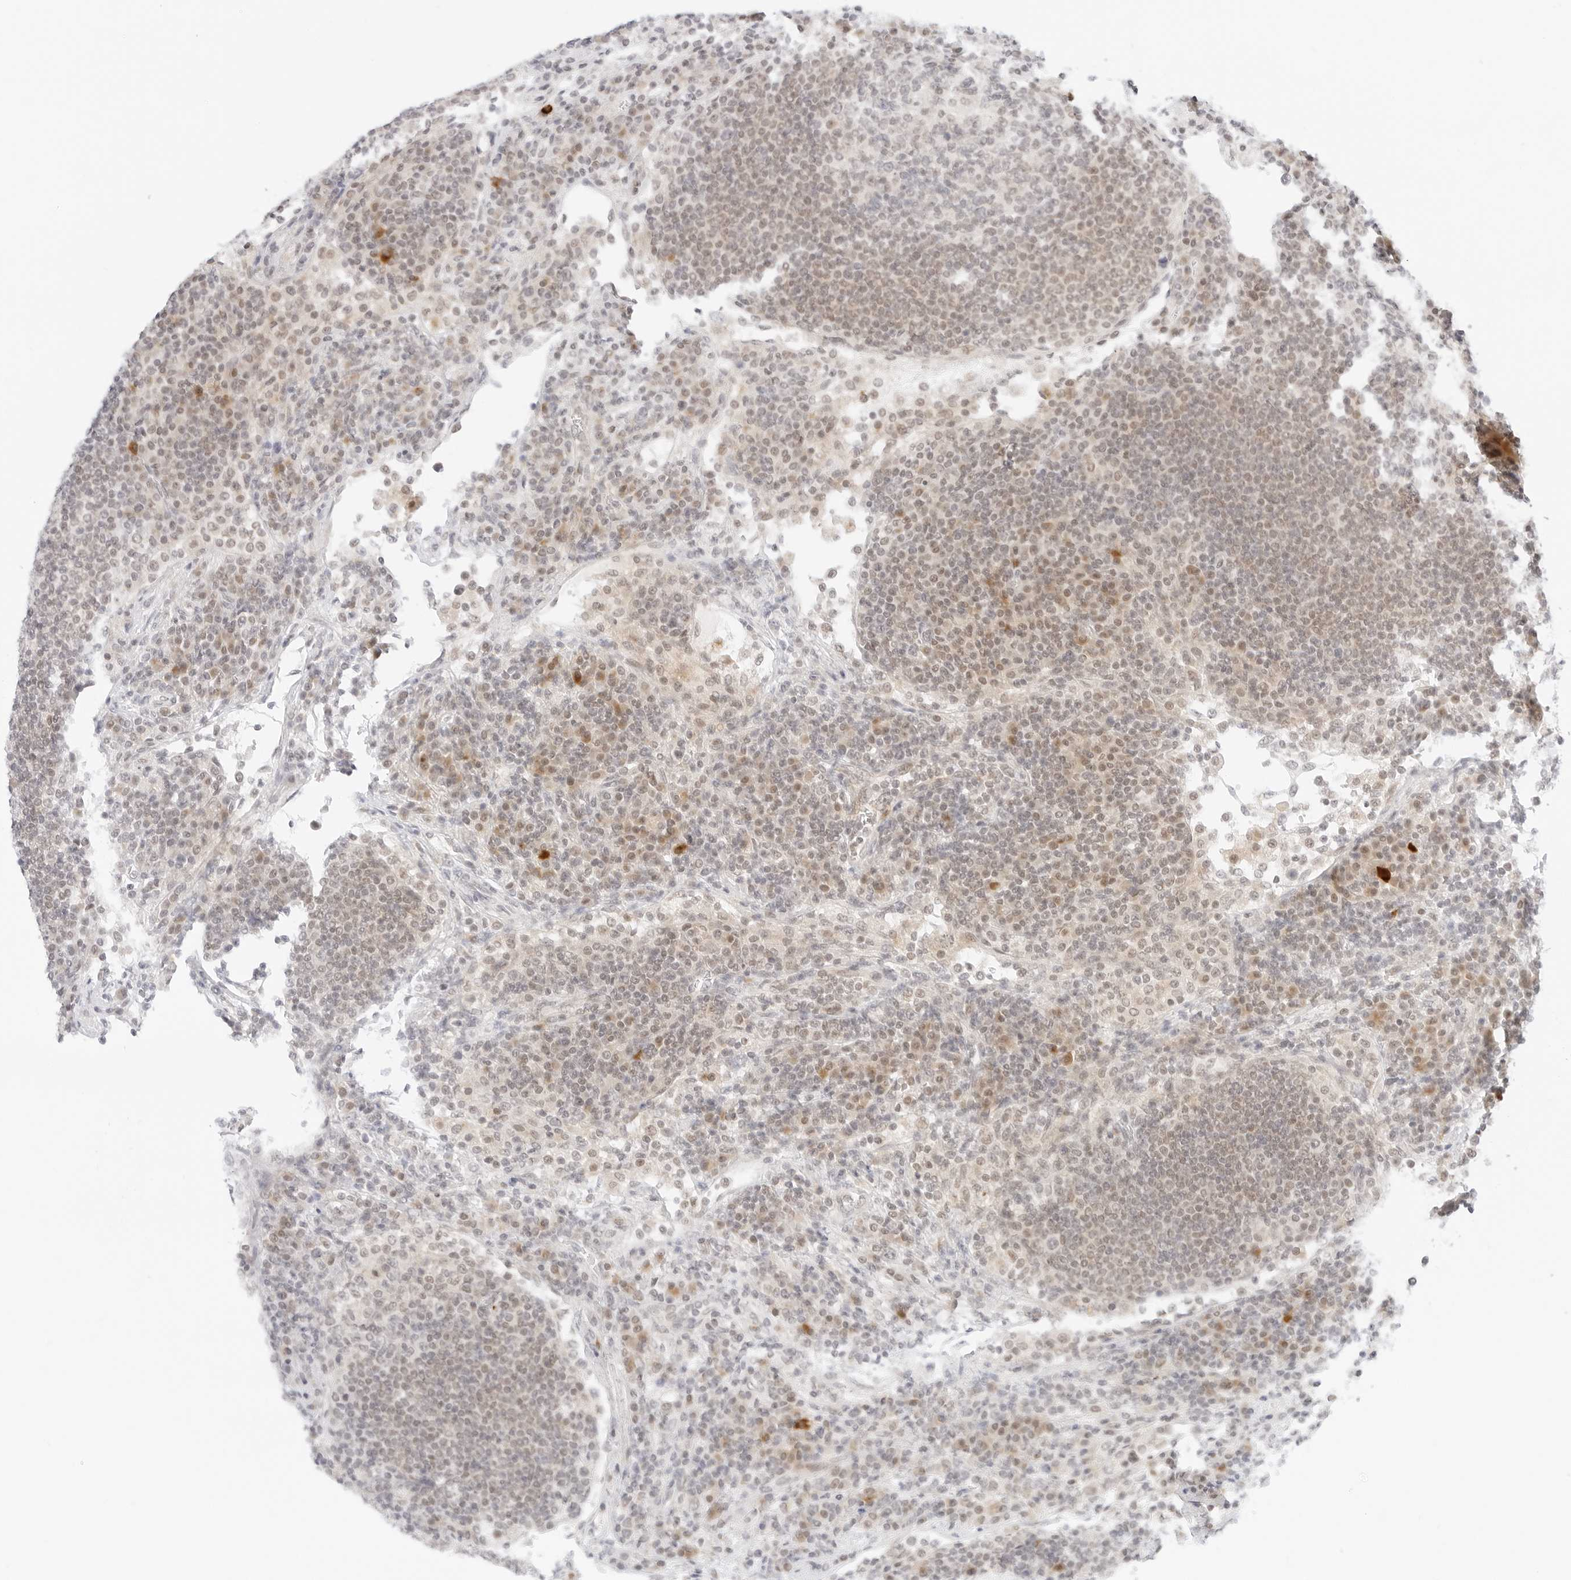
{"staining": {"intensity": "negative", "quantity": "none", "location": "none"}, "tissue": "lymph node", "cell_type": "Germinal center cells", "image_type": "normal", "snomed": [{"axis": "morphology", "description": "Normal tissue, NOS"}, {"axis": "topography", "description": "Lymph node"}], "caption": "DAB immunohistochemical staining of unremarkable human lymph node demonstrates no significant positivity in germinal center cells. (Stains: DAB immunohistochemistry with hematoxylin counter stain, Microscopy: brightfield microscopy at high magnification).", "gene": "POLR3C", "patient": {"sex": "female", "age": 53}}